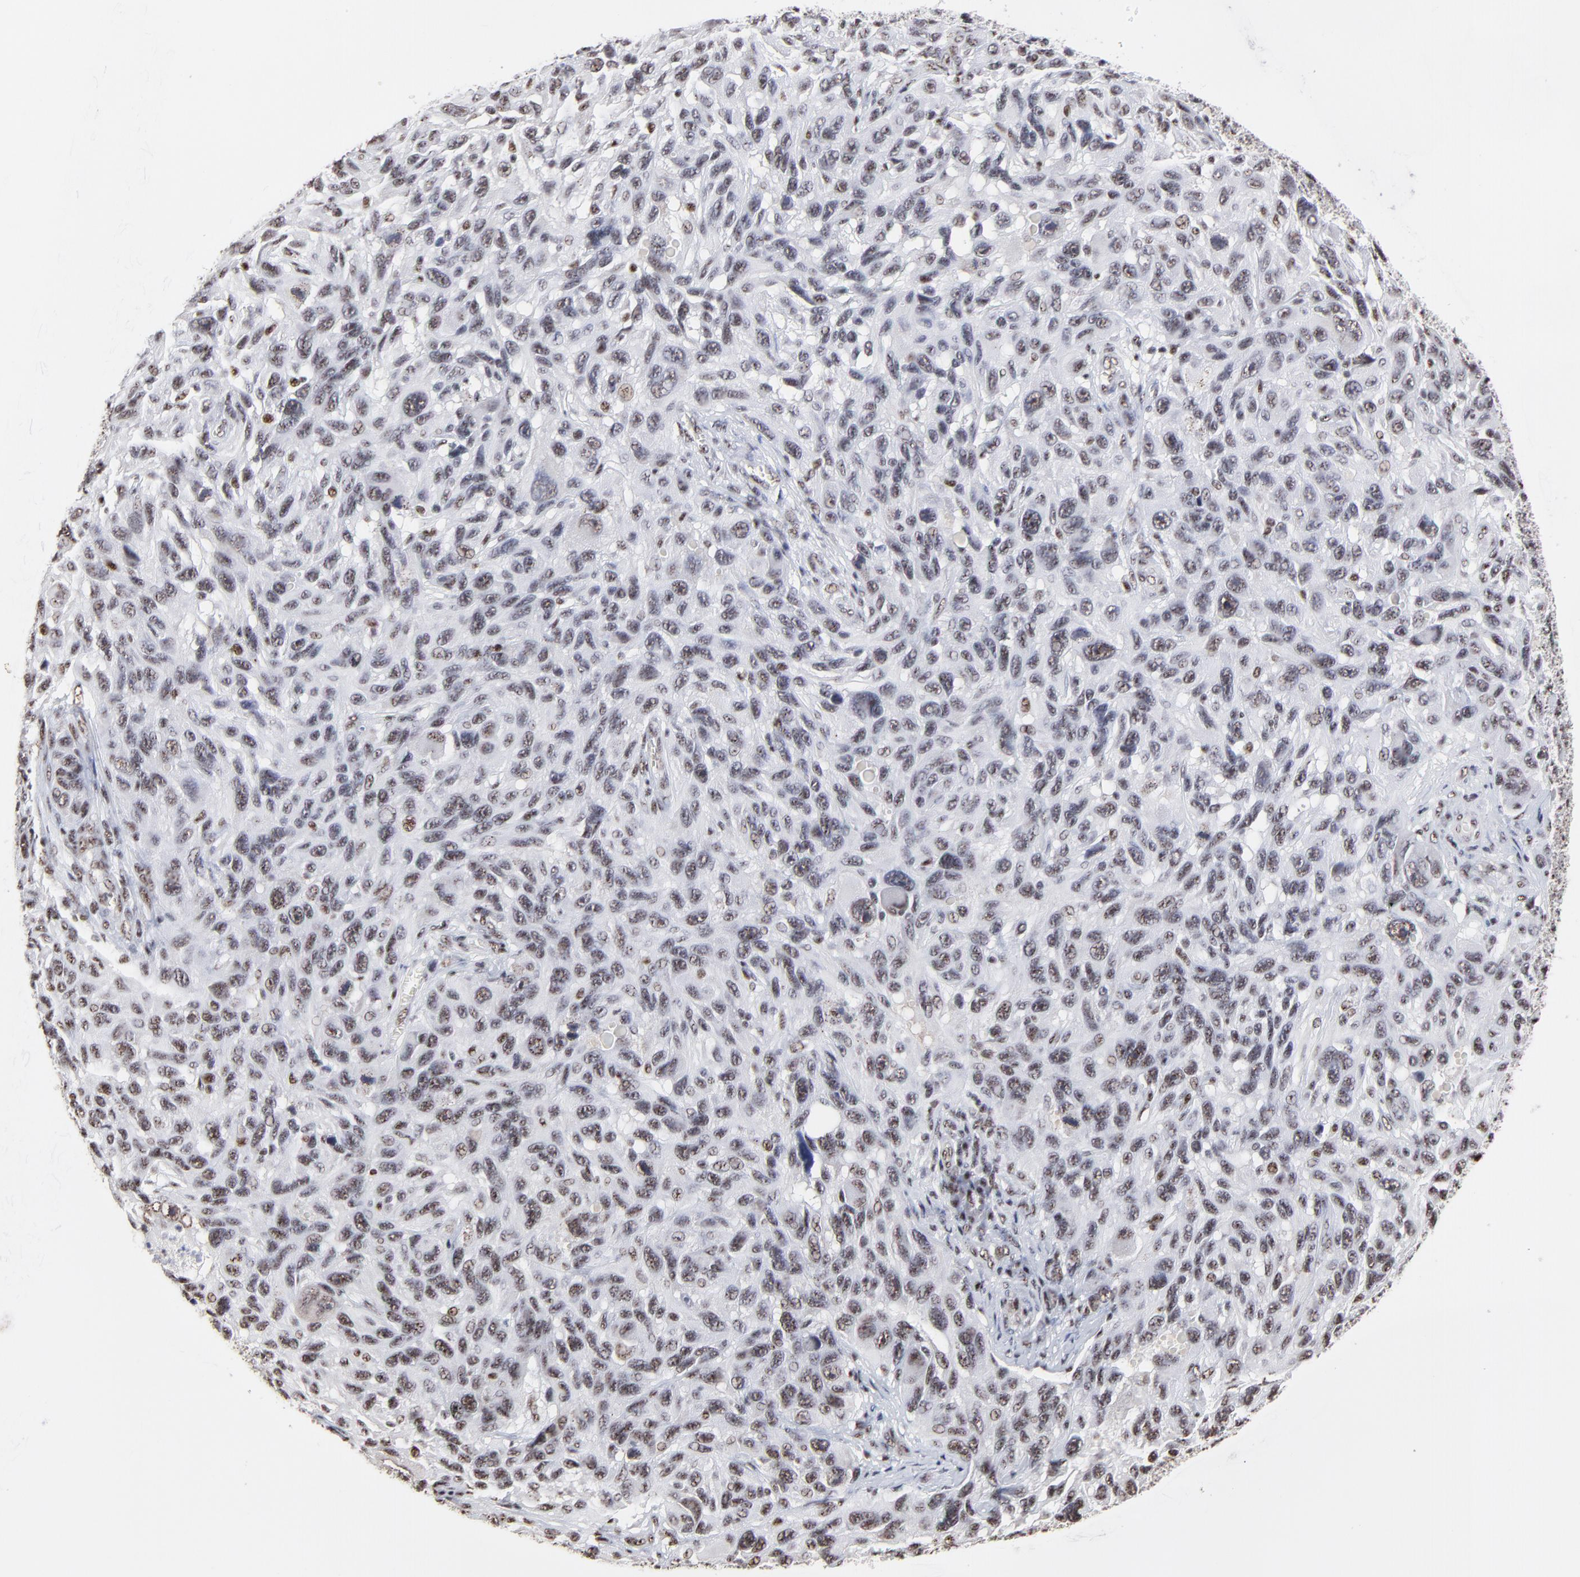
{"staining": {"intensity": "weak", "quantity": "<25%", "location": "nuclear"}, "tissue": "melanoma", "cell_type": "Tumor cells", "image_type": "cancer", "snomed": [{"axis": "morphology", "description": "Malignant melanoma, NOS"}, {"axis": "topography", "description": "Skin"}], "caption": "The image displays no significant expression in tumor cells of malignant melanoma.", "gene": "MBD4", "patient": {"sex": "male", "age": 53}}